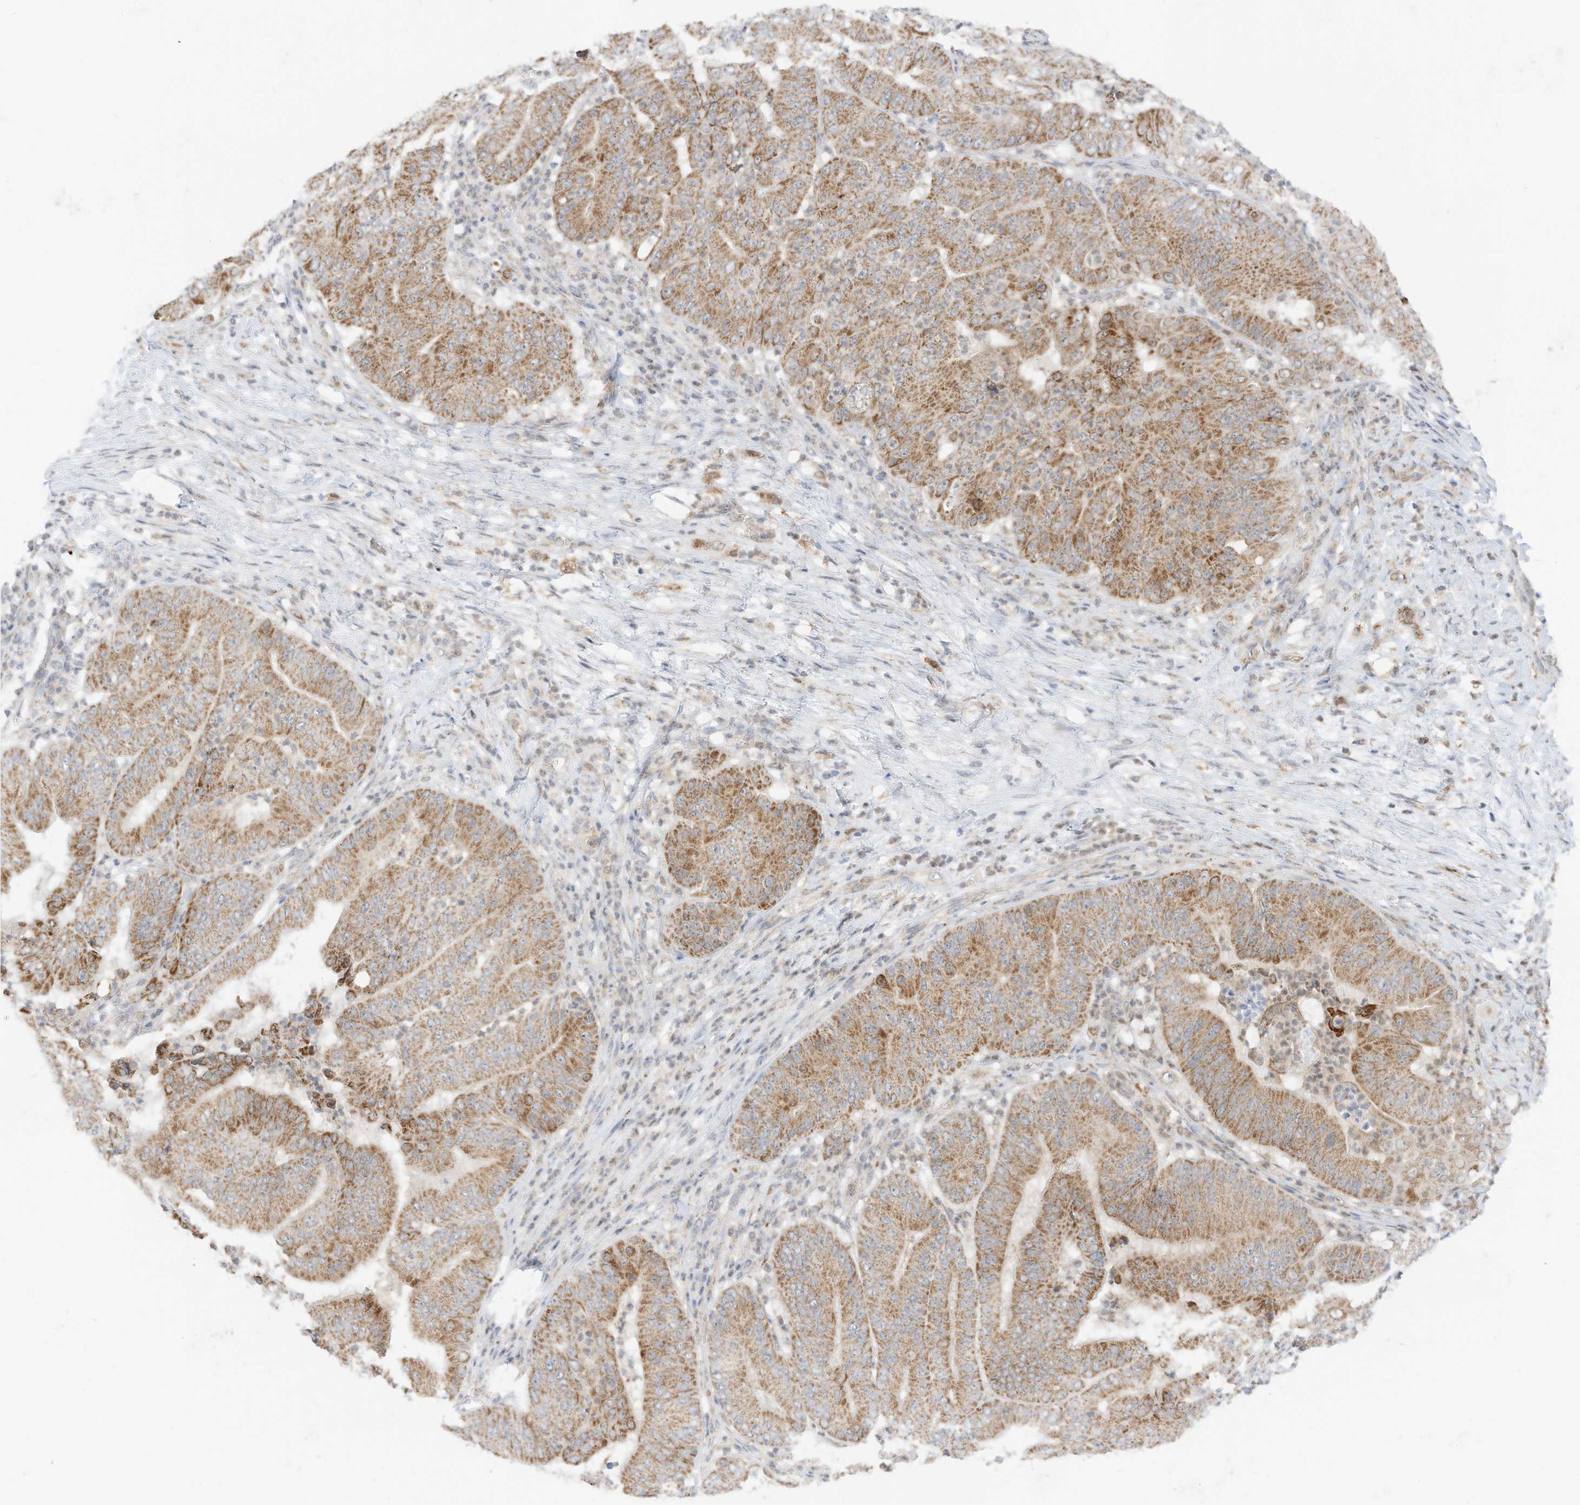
{"staining": {"intensity": "moderate", "quantity": ">75%", "location": "cytoplasmic/membranous"}, "tissue": "pancreatic cancer", "cell_type": "Tumor cells", "image_type": "cancer", "snomed": [{"axis": "morphology", "description": "Adenocarcinoma, NOS"}, {"axis": "topography", "description": "Pancreas"}], "caption": "The image reveals a brown stain indicating the presence of a protein in the cytoplasmic/membranous of tumor cells in pancreatic cancer (adenocarcinoma).", "gene": "MTUS2", "patient": {"sex": "female", "age": 77}}